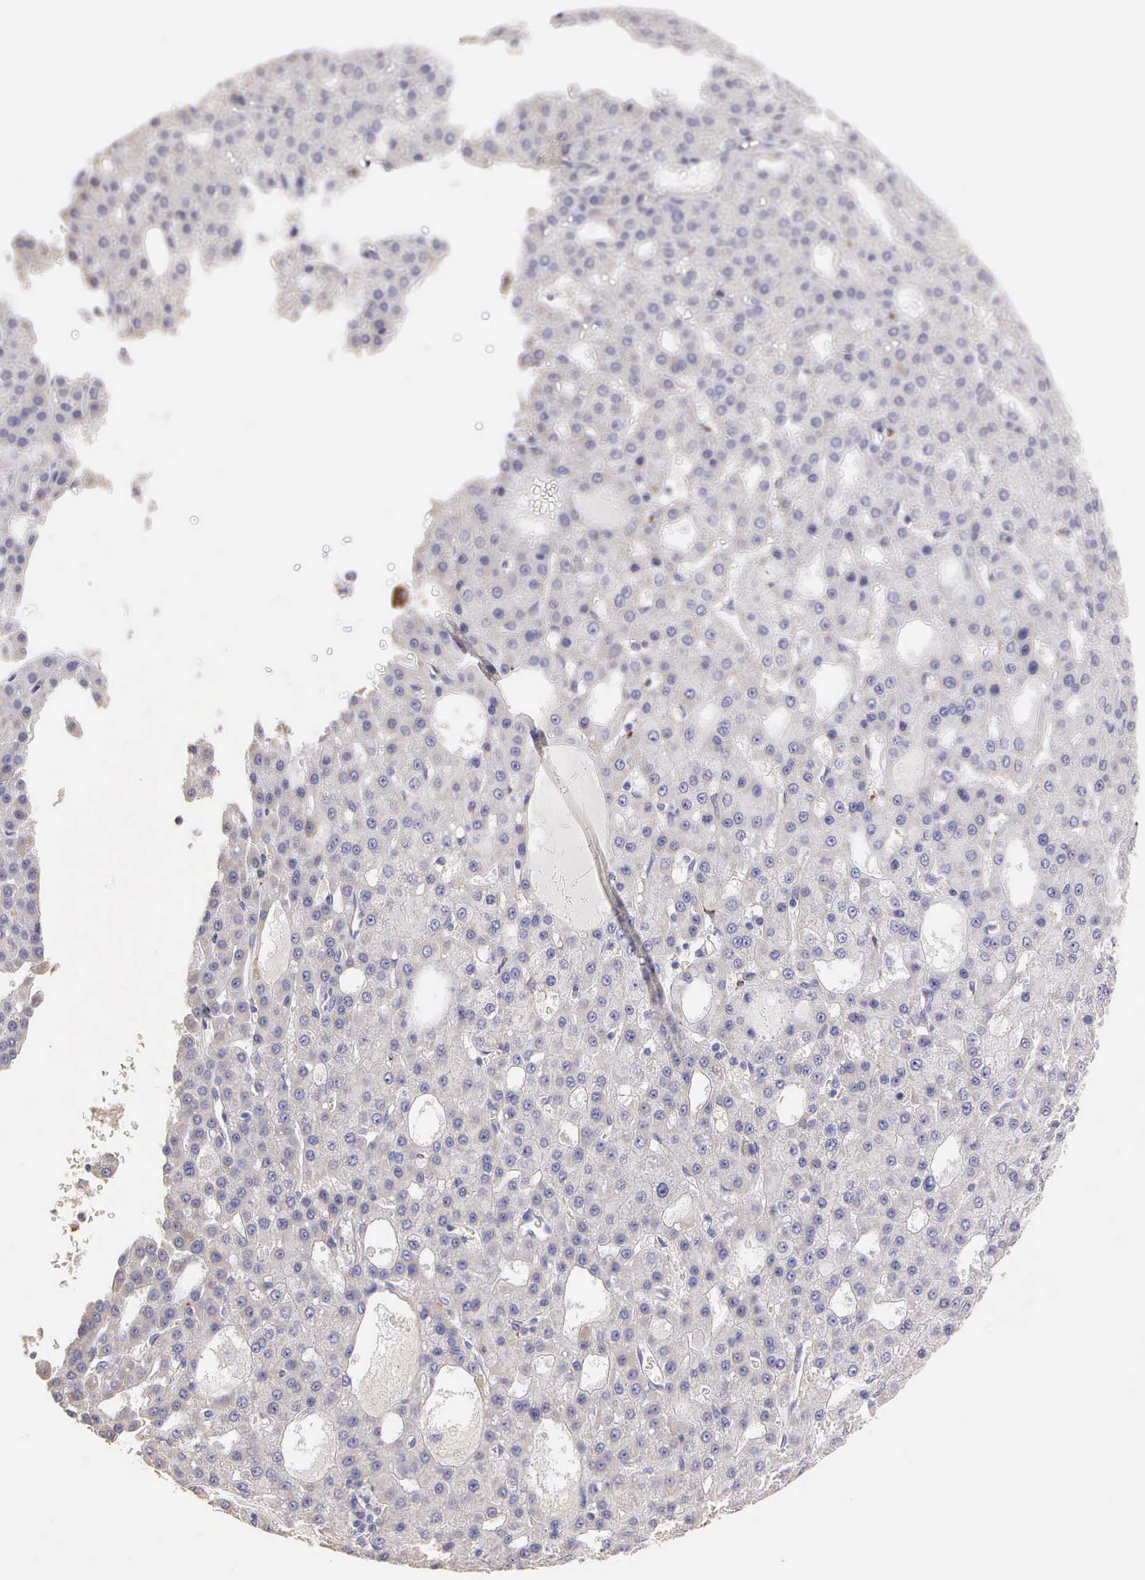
{"staining": {"intensity": "negative", "quantity": "none", "location": "none"}, "tissue": "liver cancer", "cell_type": "Tumor cells", "image_type": "cancer", "snomed": [{"axis": "morphology", "description": "Carcinoma, Hepatocellular, NOS"}, {"axis": "topography", "description": "Liver"}], "caption": "The image displays no staining of tumor cells in liver cancer.", "gene": "CKAP4", "patient": {"sex": "male", "age": 47}}